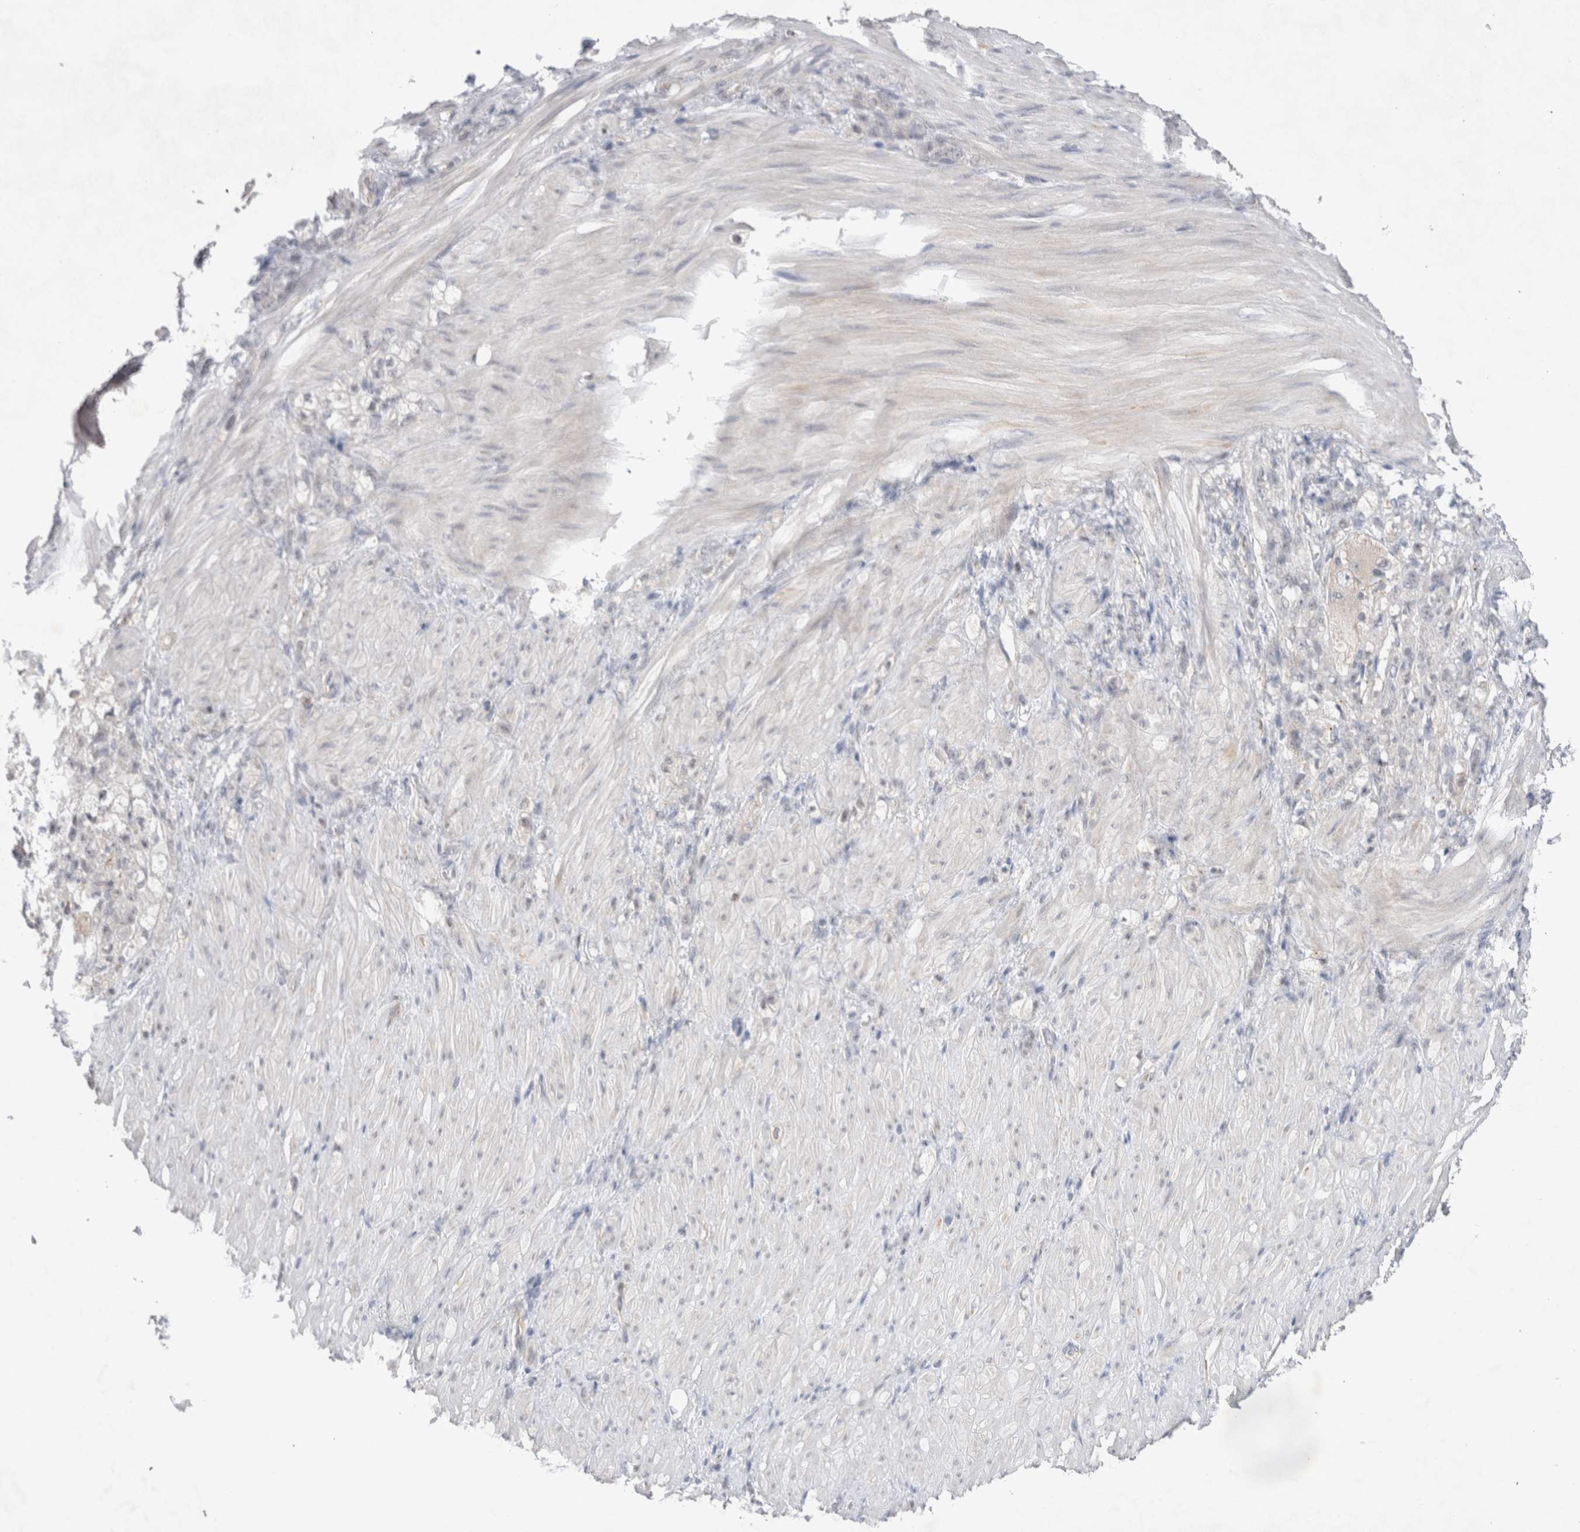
{"staining": {"intensity": "negative", "quantity": "none", "location": "none"}, "tissue": "stomach cancer", "cell_type": "Tumor cells", "image_type": "cancer", "snomed": [{"axis": "morphology", "description": "Normal tissue, NOS"}, {"axis": "morphology", "description": "Adenocarcinoma, NOS"}, {"axis": "topography", "description": "Stomach"}], "caption": "DAB (3,3'-diaminobenzidine) immunohistochemical staining of human stomach cancer (adenocarcinoma) displays no significant expression in tumor cells.", "gene": "BICD2", "patient": {"sex": "male", "age": 82}}